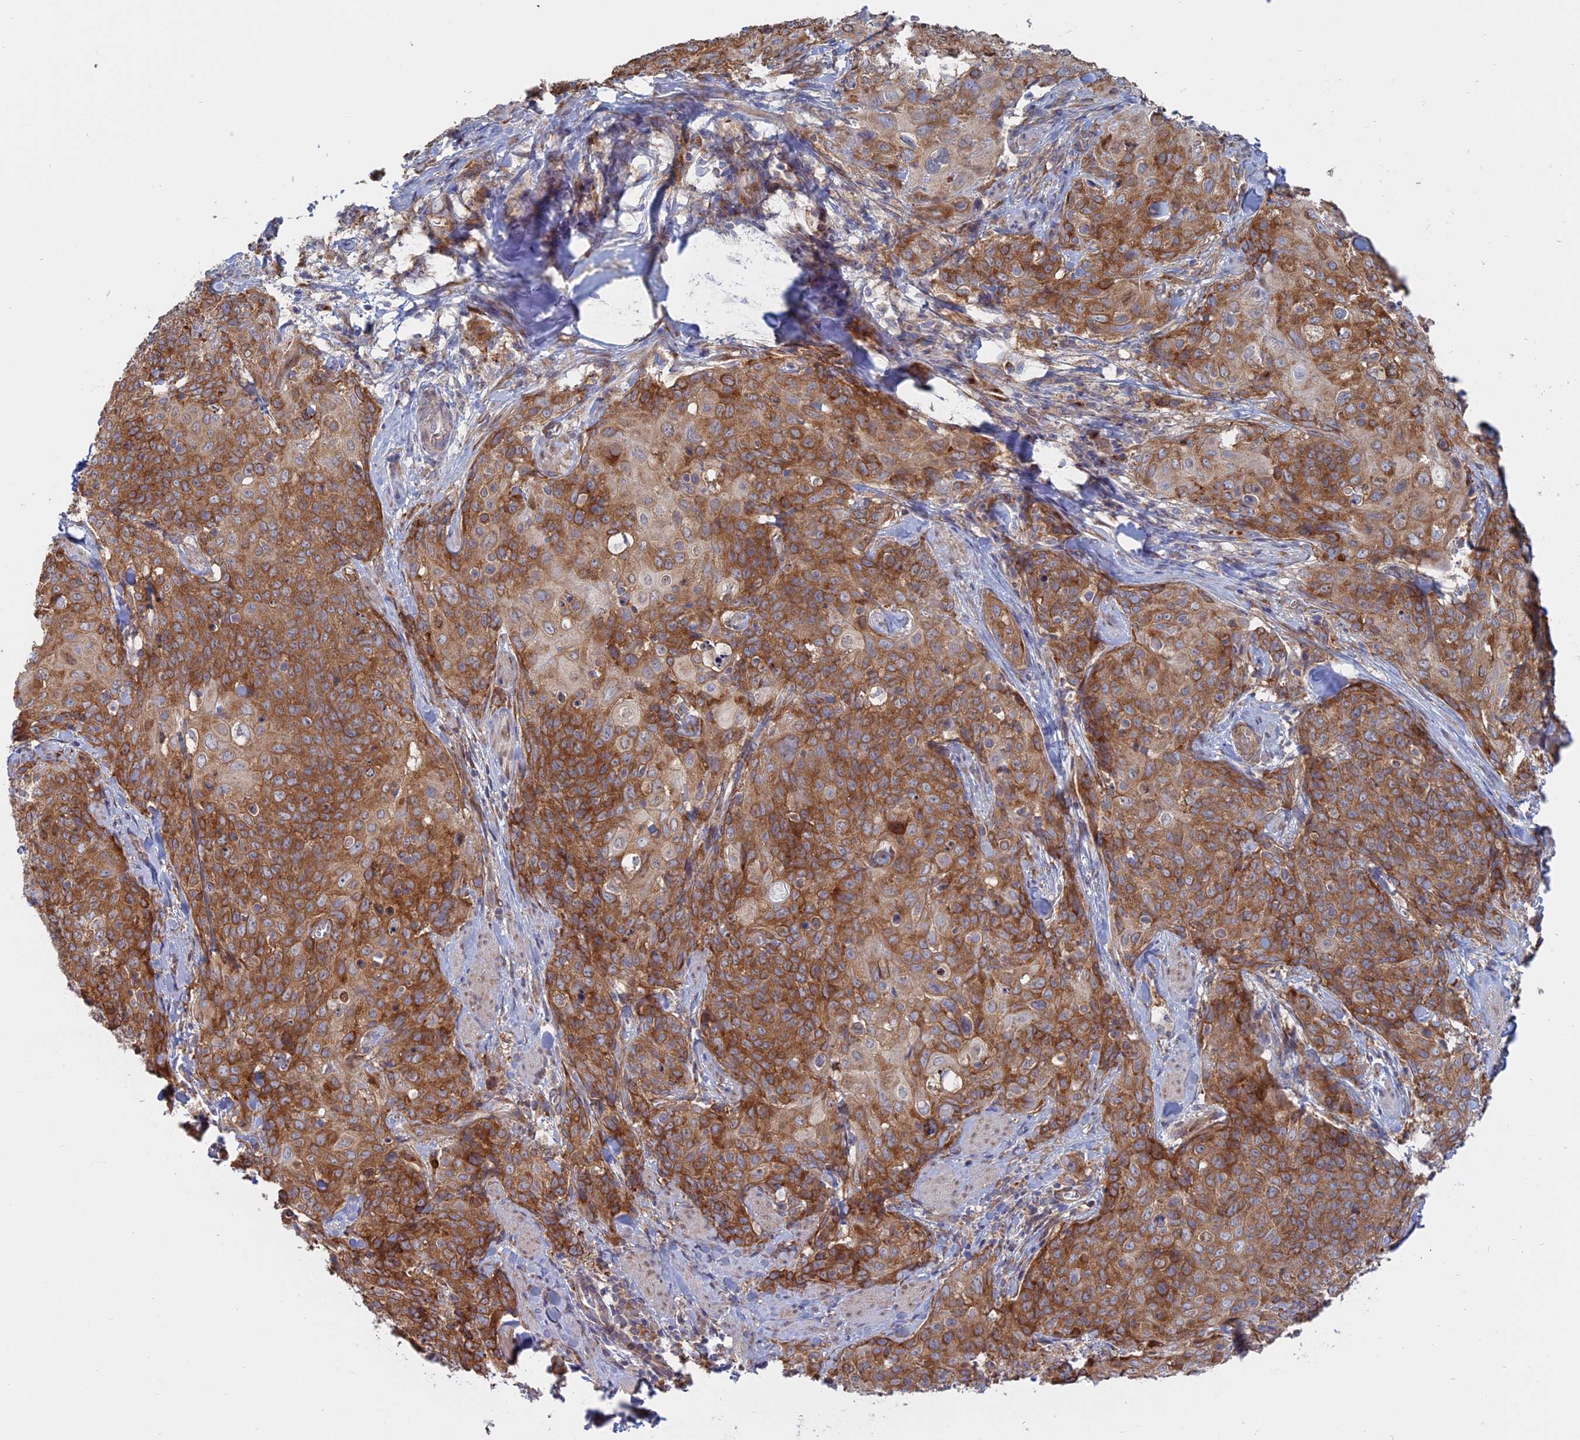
{"staining": {"intensity": "strong", "quantity": ">75%", "location": "cytoplasmic/membranous"}, "tissue": "skin cancer", "cell_type": "Tumor cells", "image_type": "cancer", "snomed": [{"axis": "morphology", "description": "Squamous cell carcinoma, NOS"}, {"axis": "topography", "description": "Skin"}, {"axis": "topography", "description": "Vulva"}], "caption": "This is a micrograph of immunohistochemistry (IHC) staining of skin squamous cell carcinoma, which shows strong staining in the cytoplasmic/membranous of tumor cells.", "gene": "TBC1D30", "patient": {"sex": "female", "age": 85}}